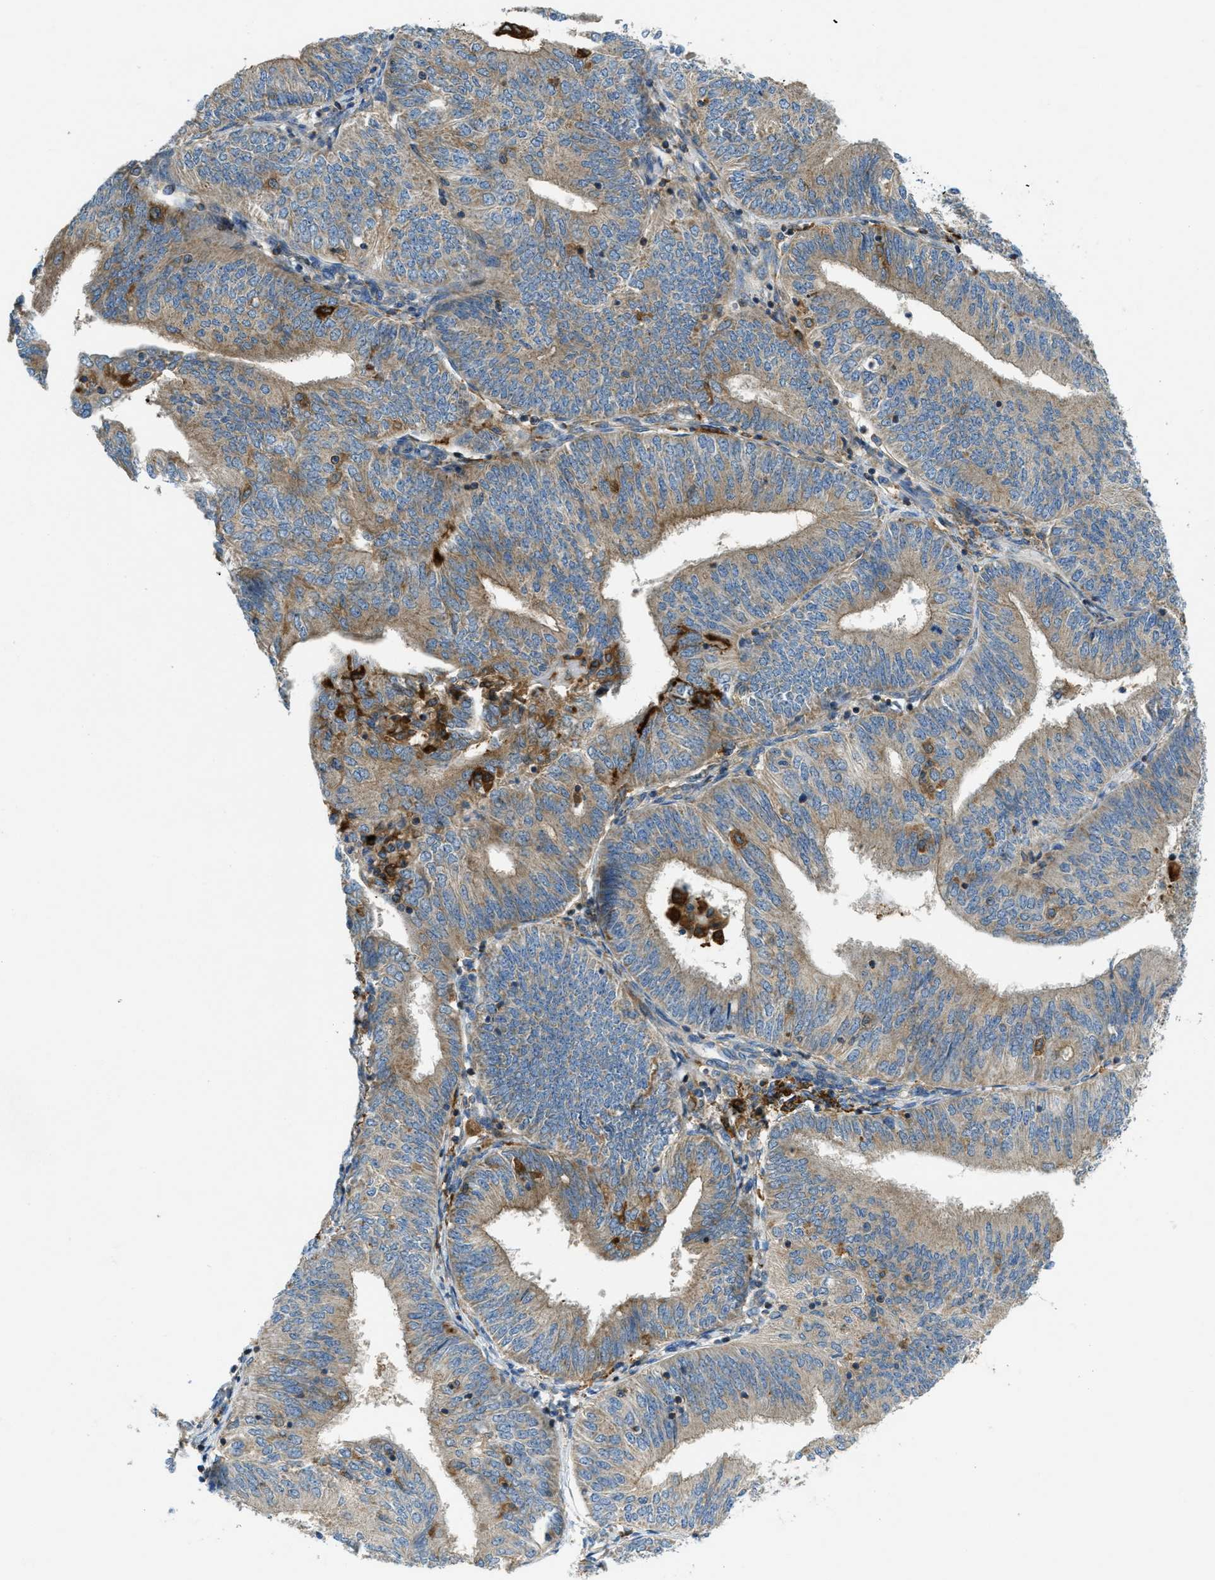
{"staining": {"intensity": "weak", "quantity": ">75%", "location": "cytoplasmic/membranous"}, "tissue": "endometrial cancer", "cell_type": "Tumor cells", "image_type": "cancer", "snomed": [{"axis": "morphology", "description": "Adenocarcinoma, NOS"}, {"axis": "topography", "description": "Endometrium"}], "caption": "High-power microscopy captured an IHC histopathology image of endometrial cancer, revealing weak cytoplasmic/membranous positivity in about >75% of tumor cells. Ihc stains the protein of interest in brown and the nuclei are stained blue.", "gene": "RFFL", "patient": {"sex": "female", "age": 58}}